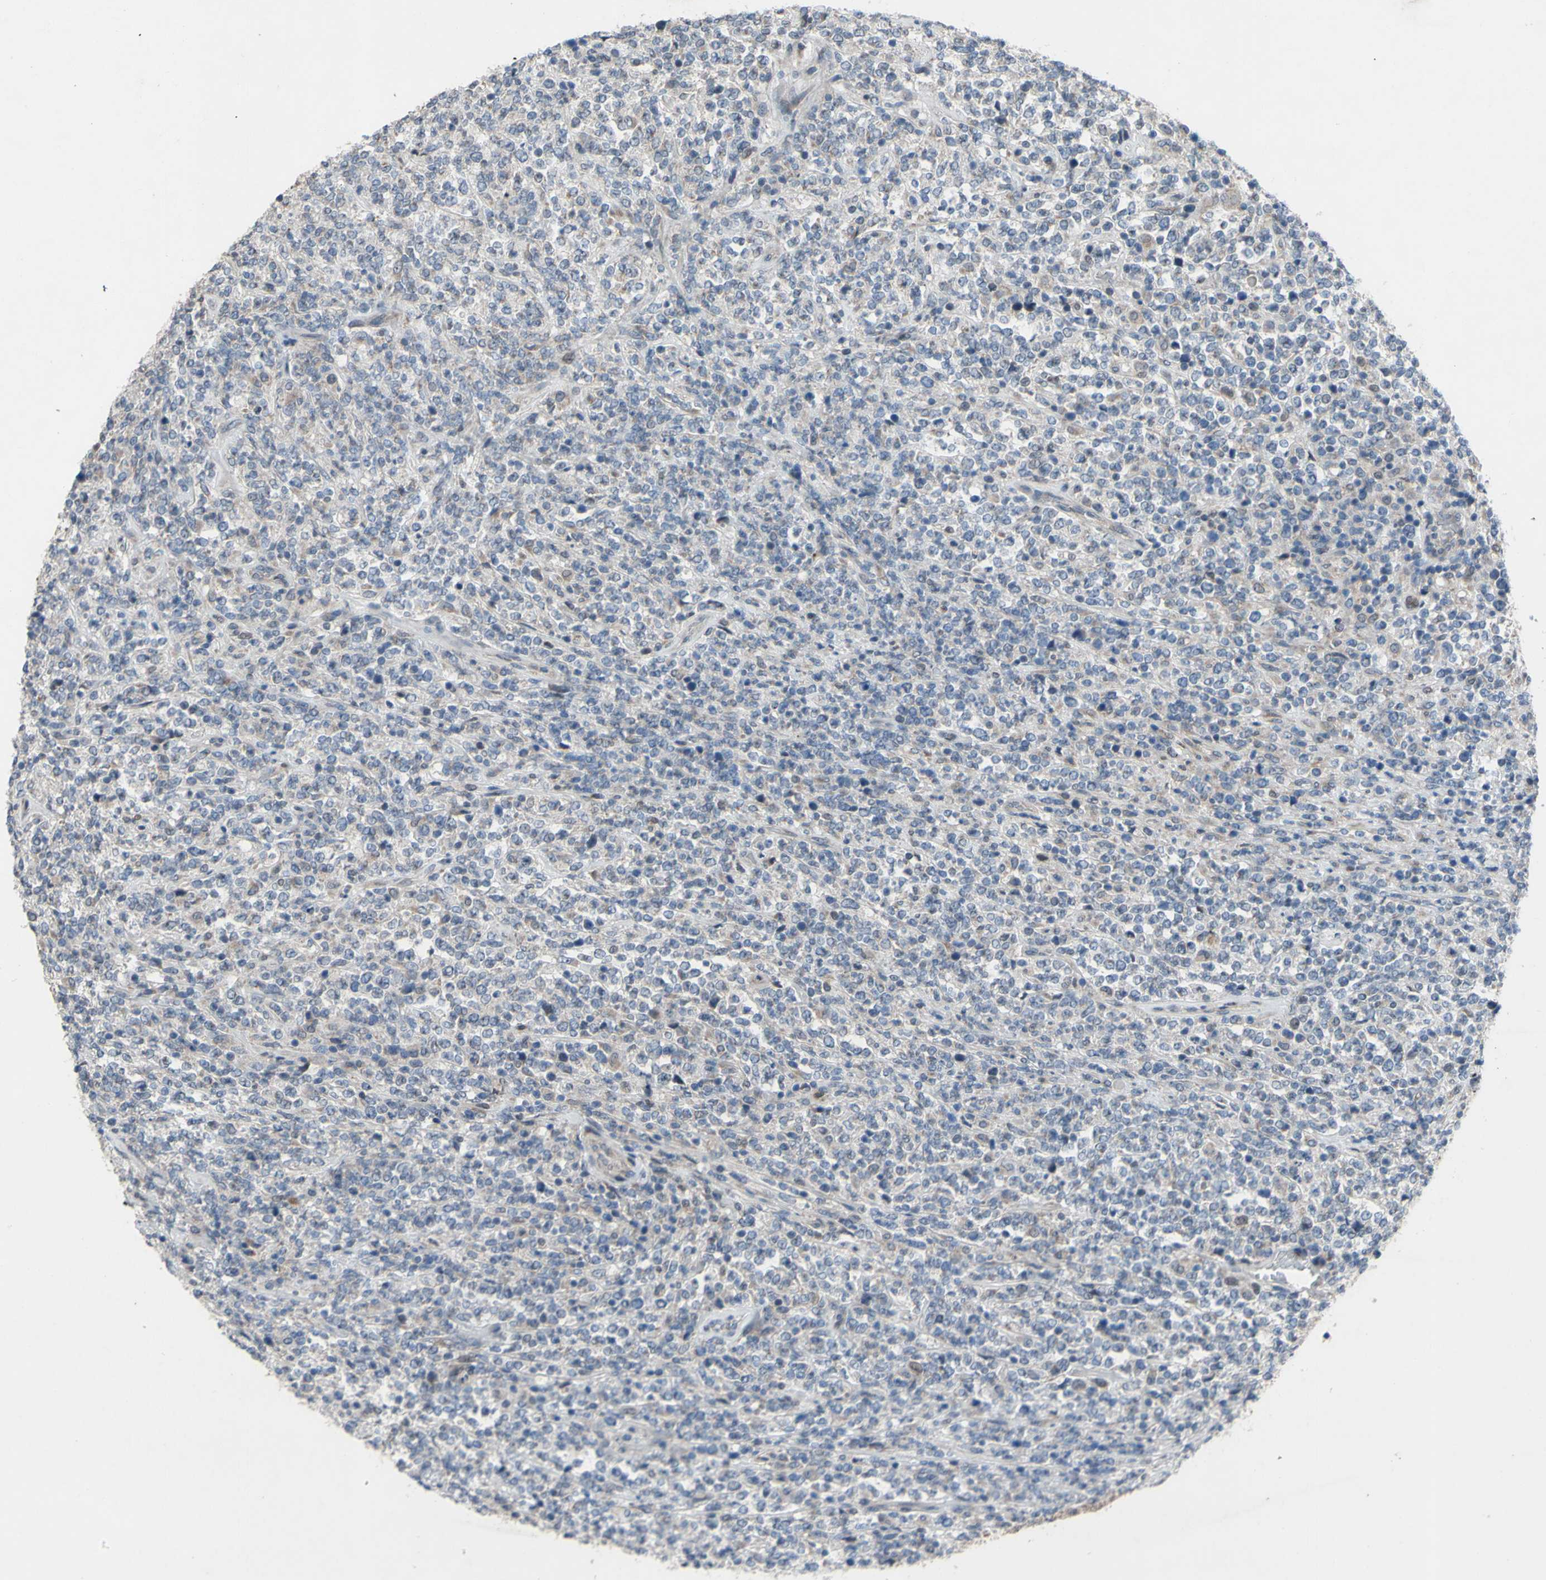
{"staining": {"intensity": "weak", "quantity": ">75%", "location": "cytoplasmic/membranous"}, "tissue": "lymphoma", "cell_type": "Tumor cells", "image_type": "cancer", "snomed": [{"axis": "morphology", "description": "Malignant lymphoma, non-Hodgkin's type, High grade"}, {"axis": "topography", "description": "Soft tissue"}], "caption": "Immunohistochemistry staining of lymphoma, which displays low levels of weak cytoplasmic/membranous staining in about >75% of tumor cells indicating weak cytoplasmic/membranous protein positivity. The staining was performed using DAB (brown) for protein detection and nuclei were counterstained in hematoxylin (blue).", "gene": "GRAMD2B", "patient": {"sex": "male", "age": 18}}